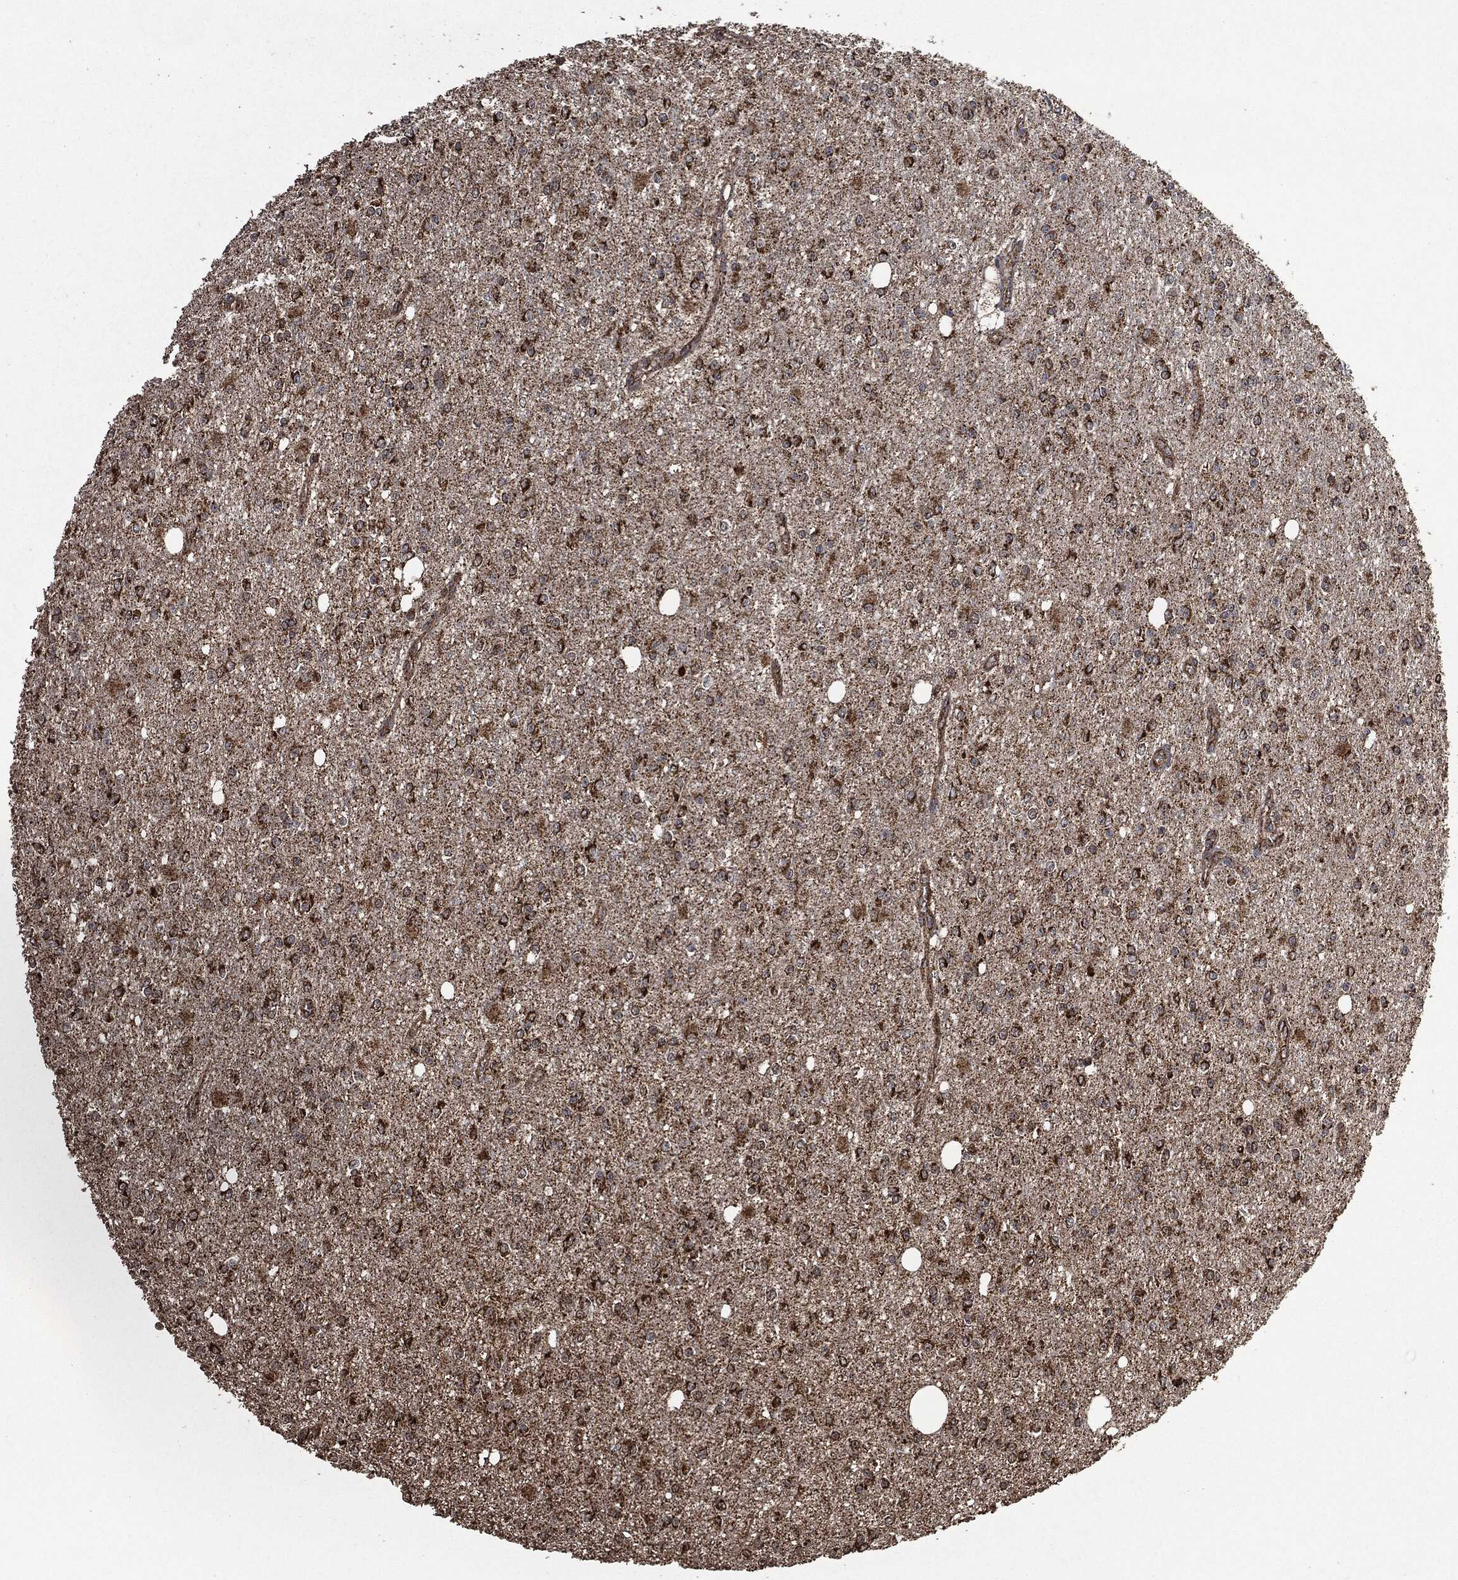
{"staining": {"intensity": "strong", "quantity": ">75%", "location": "cytoplasmic/membranous"}, "tissue": "glioma", "cell_type": "Tumor cells", "image_type": "cancer", "snomed": [{"axis": "morphology", "description": "Glioma, malignant, Low grade"}, {"axis": "topography", "description": "Brain"}], "caption": "Brown immunohistochemical staining in human malignant glioma (low-grade) displays strong cytoplasmic/membranous positivity in approximately >75% of tumor cells. (DAB IHC with brightfield microscopy, high magnification).", "gene": "LIG3", "patient": {"sex": "female", "age": 45}}